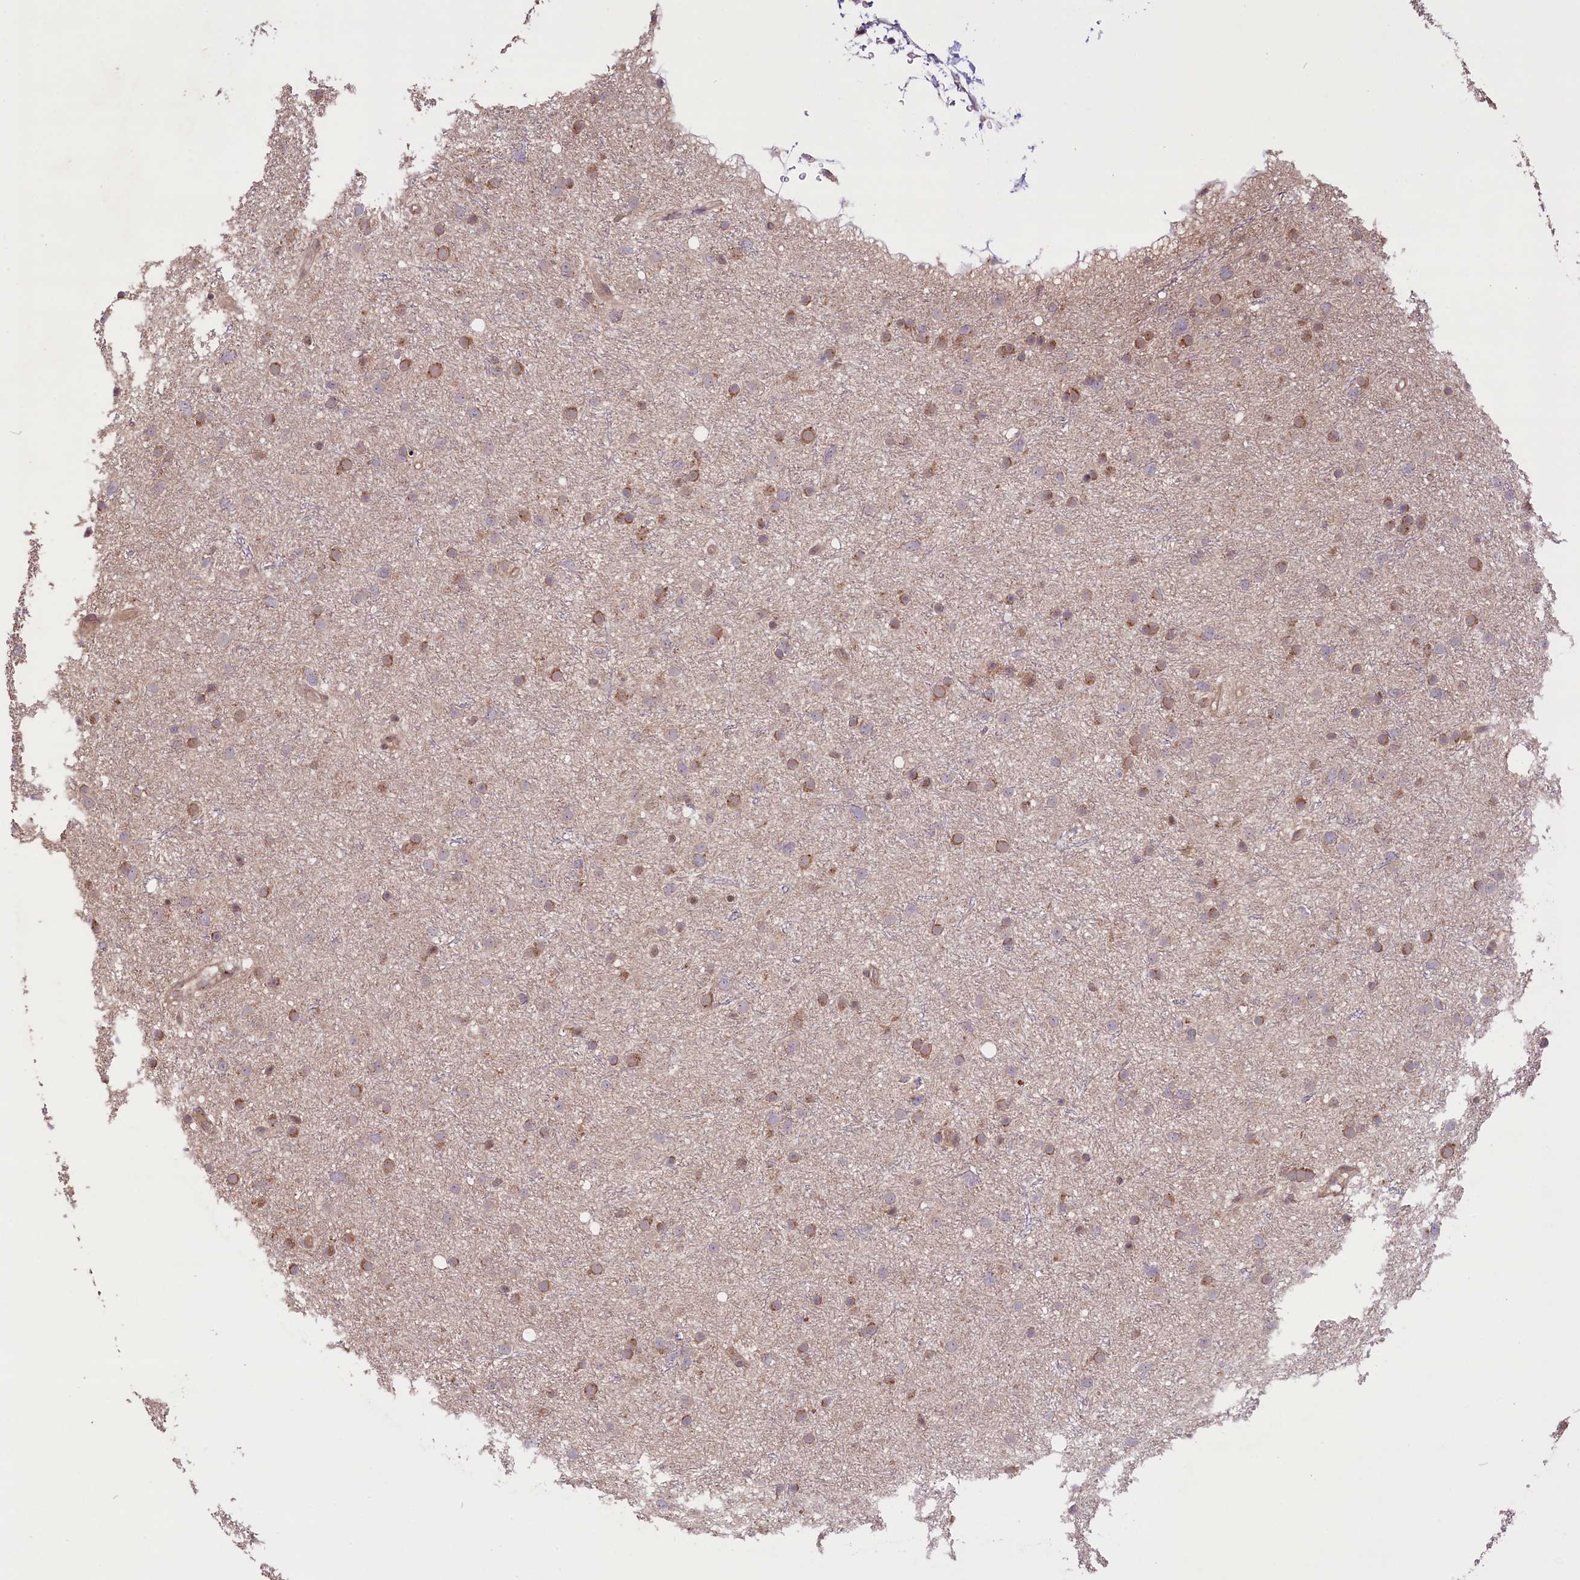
{"staining": {"intensity": "moderate", "quantity": "25%-75%", "location": "cytoplasmic/membranous"}, "tissue": "glioma", "cell_type": "Tumor cells", "image_type": "cancer", "snomed": [{"axis": "morphology", "description": "Glioma, malignant, Low grade"}, {"axis": "topography", "description": "Cerebral cortex"}], "caption": "Malignant glioma (low-grade) stained for a protein (brown) displays moderate cytoplasmic/membranous positive positivity in approximately 25%-75% of tumor cells.", "gene": "HDAC5", "patient": {"sex": "female", "age": 39}}